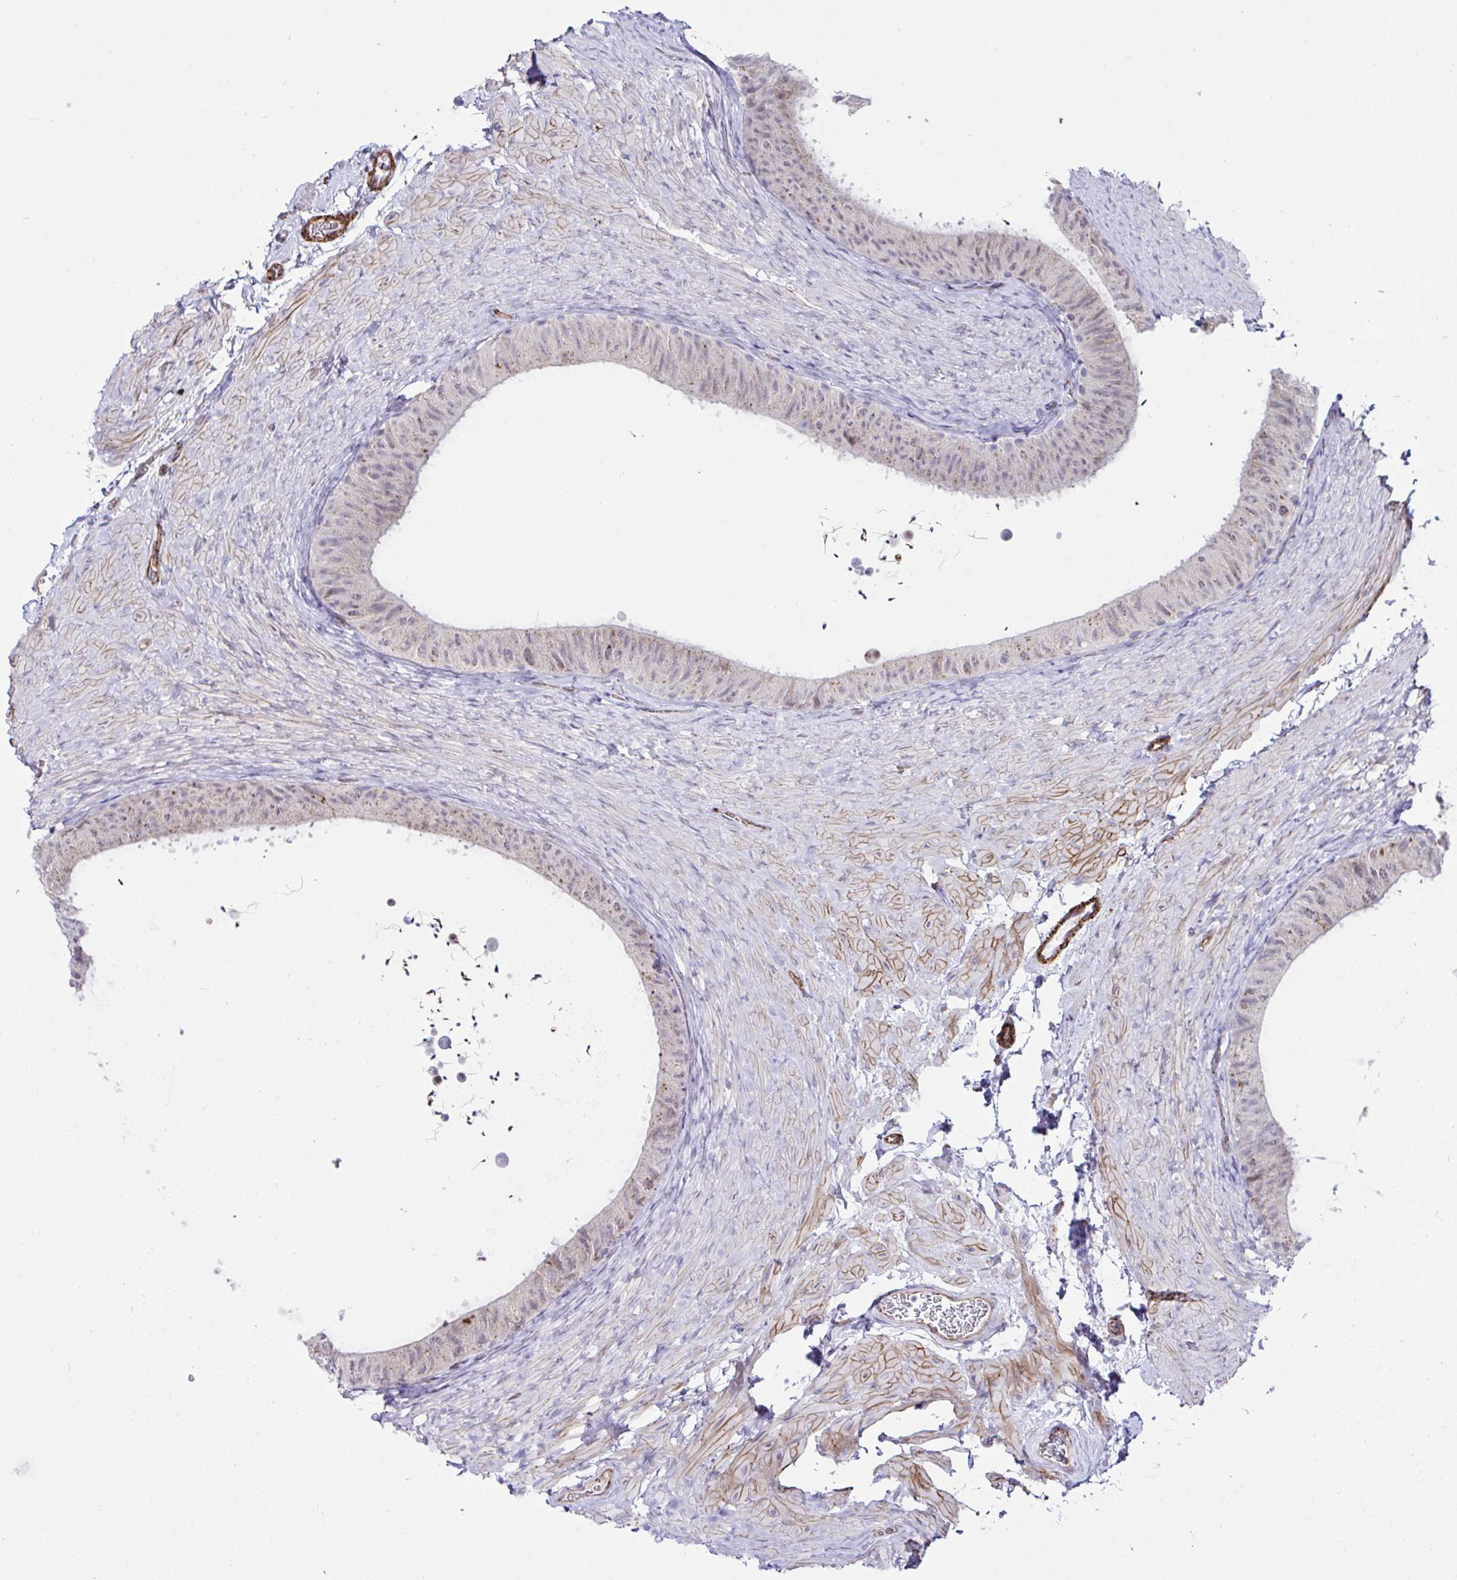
{"staining": {"intensity": "moderate", "quantity": "25%-75%", "location": "cytoplasmic/membranous"}, "tissue": "epididymis", "cell_type": "Glandular cells", "image_type": "normal", "snomed": [{"axis": "morphology", "description": "Normal tissue, NOS"}, {"axis": "topography", "description": "Epididymis, spermatic cord, NOS"}, {"axis": "topography", "description": "Epididymis"}], "caption": "A histopathology image of epididymis stained for a protein reveals moderate cytoplasmic/membranous brown staining in glandular cells. The staining was performed using DAB (3,3'-diaminobenzidine) to visualize the protein expression in brown, while the nuclei were stained in blue with hematoxylin (Magnification: 20x).", "gene": "FBXO34", "patient": {"sex": "male", "age": 31}}